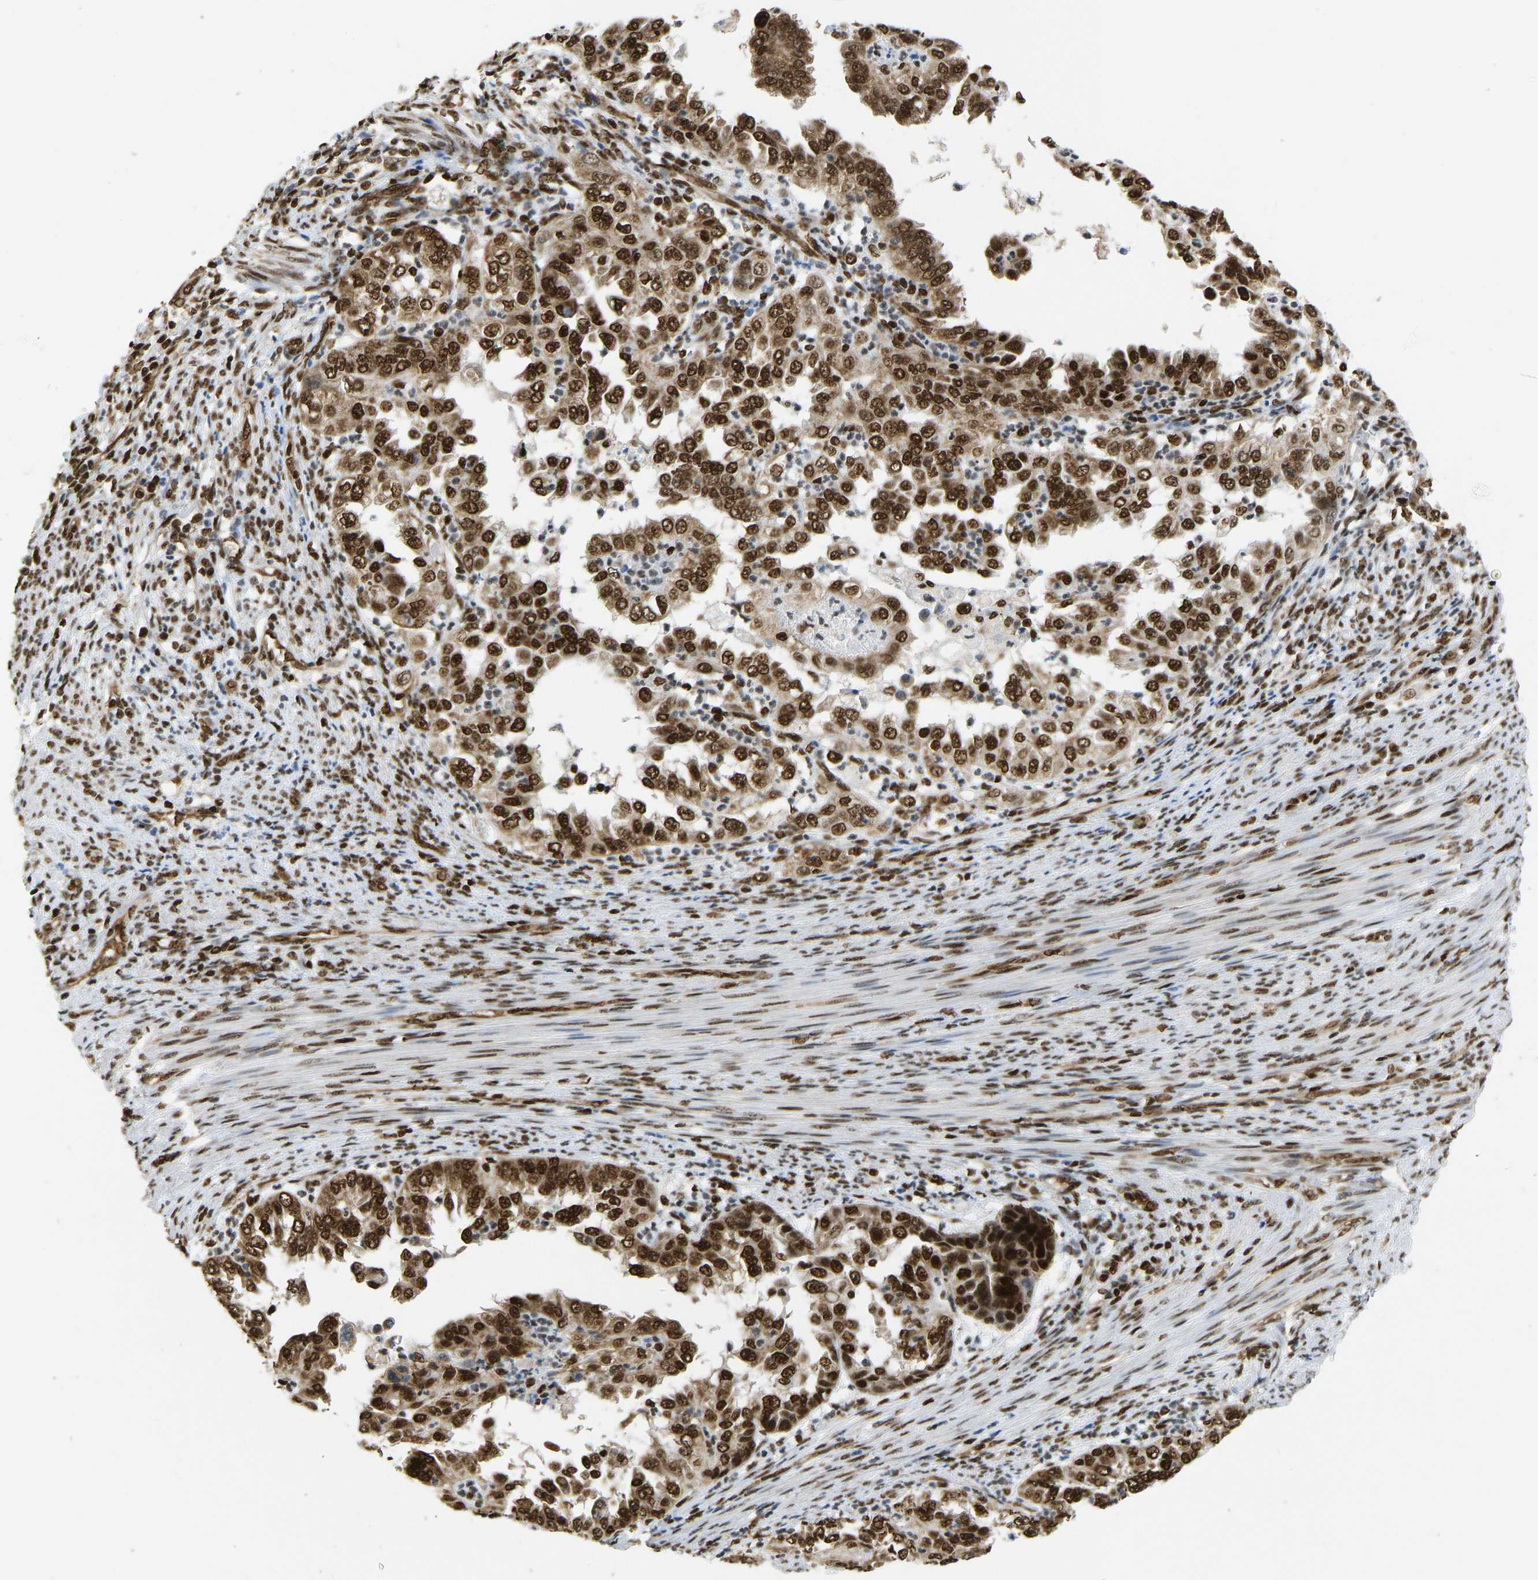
{"staining": {"intensity": "strong", "quantity": ">75%", "location": "cytoplasmic/membranous,nuclear"}, "tissue": "endometrial cancer", "cell_type": "Tumor cells", "image_type": "cancer", "snomed": [{"axis": "morphology", "description": "Adenocarcinoma, NOS"}, {"axis": "topography", "description": "Endometrium"}], "caption": "Protein expression analysis of endometrial adenocarcinoma displays strong cytoplasmic/membranous and nuclear positivity in approximately >75% of tumor cells.", "gene": "ZSCAN20", "patient": {"sex": "female", "age": 85}}